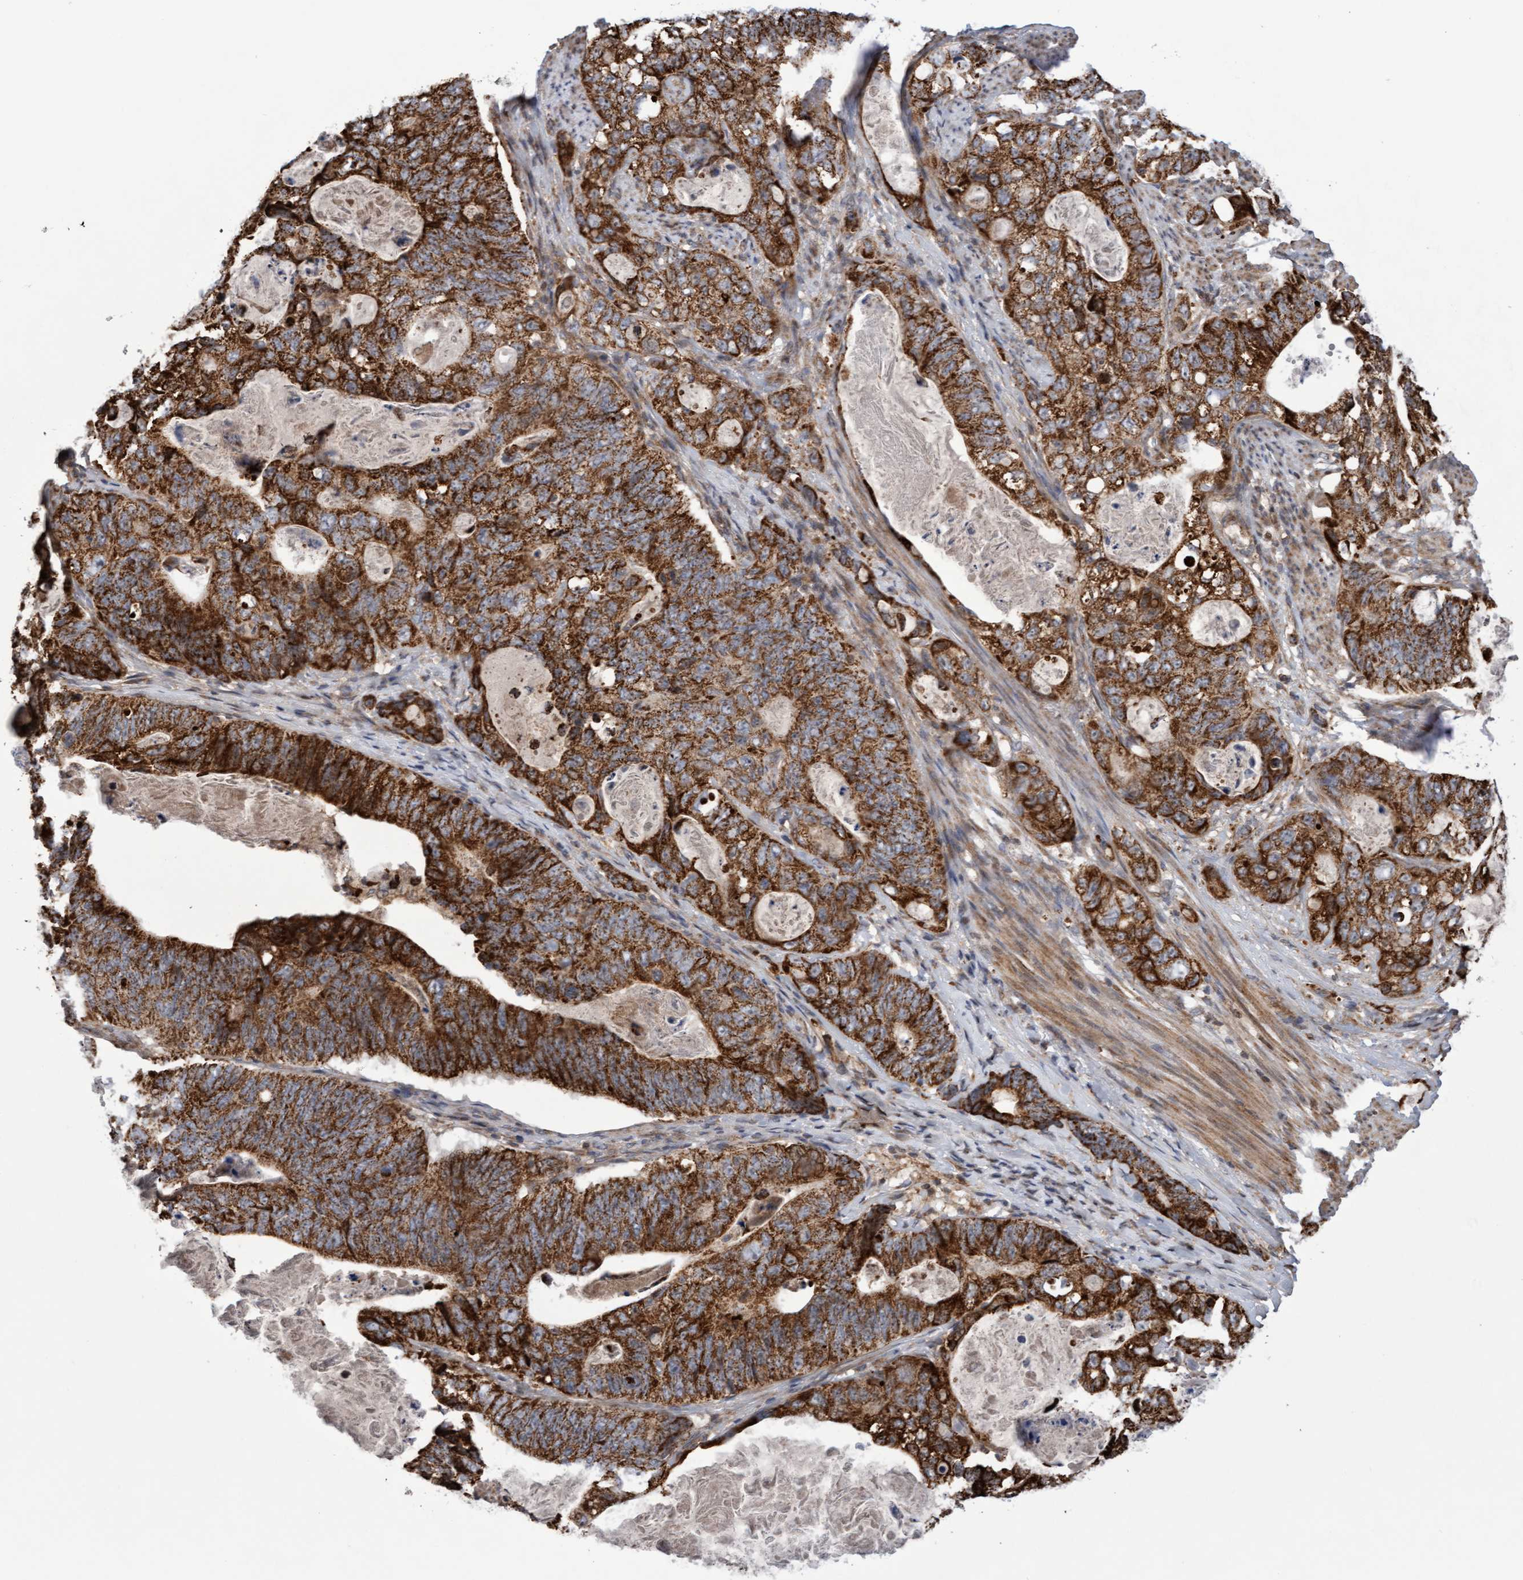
{"staining": {"intensity": "strong", "quantity": ">75%", "location": "cytoplasmic/membranous"}, "tissue": "stomach cancer", "cell_type": "Tumor cells", "image_type": "cancer", "snomed": [{"axis": "morphology", "description": "Normal tissue, NOS"}, {"axis": "morphology", "description": "Adenocarcinoma, NOS"}, {"axis": "topography", "description": "Stomach"}], "caption": "Immunohistochemistry (IHC) (DAB (3,3'-diaminobenzidine)) staining of adenocarcinoma (stomach) demonstrates strong cytoplasmic/membranous protein expression in approximately >75% of tumor cells.", "gene": "PECR", "patient": {"sex": "female", "age": 89}}